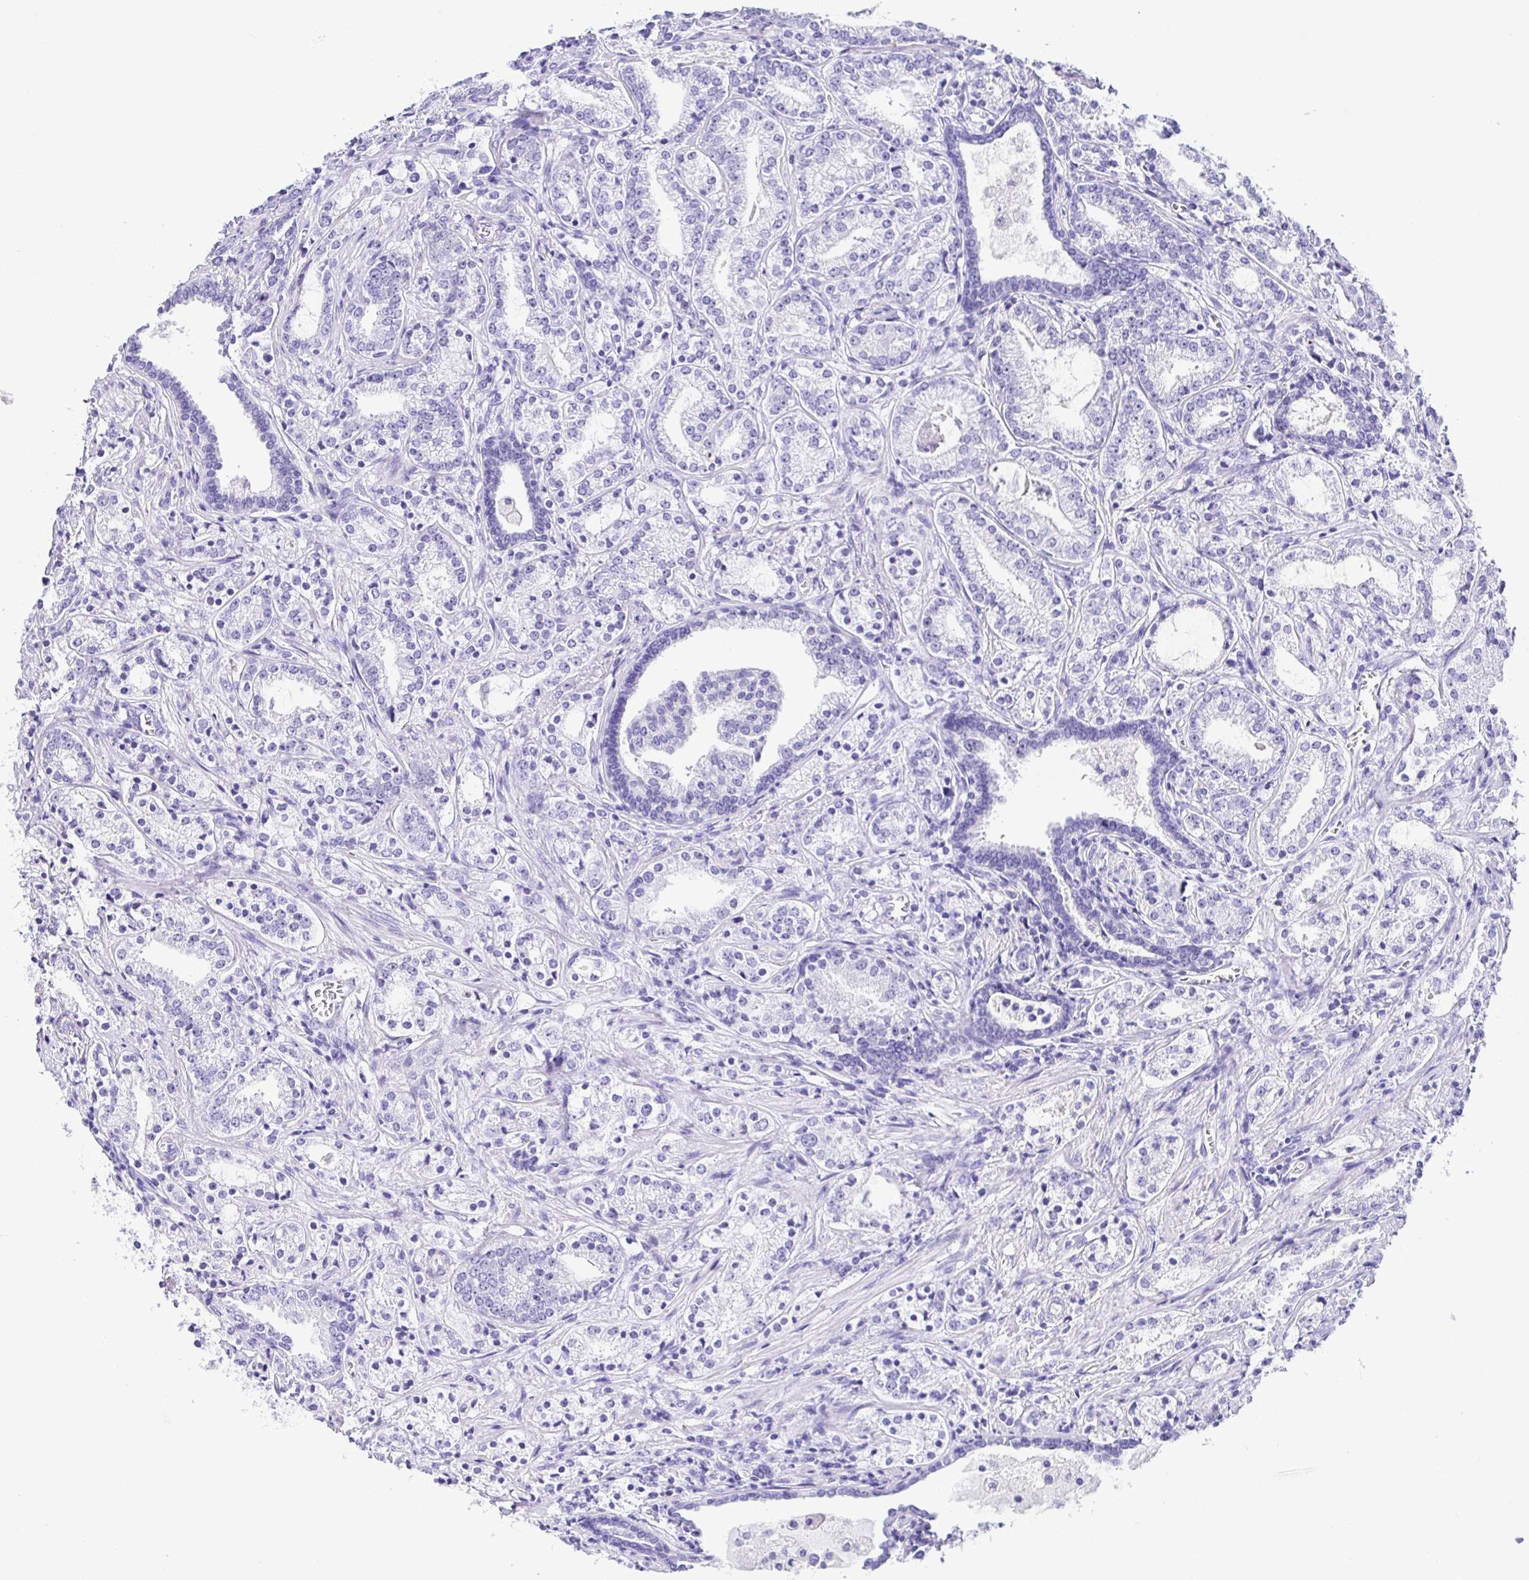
{"staining": {"intensity": "negative", "quantity": "none", "location": "none"}, "tissue": "prostate cancer", "cell_type": "Tumor cells", "image_type": "cancer", "snomed": [{"axis": "morphology", "description": "Adenocarcinoma, Medium grade"}, {"axis": "topography", "description": "Prostate"}], "caption": "A micrograph of medium-grade adenocarcinoma (prostate) stained for a protein demonstrates no brown staining in tumor cells.", "gene": "PRAMEF19", "patient": {"sex": "male", "age": 57}}